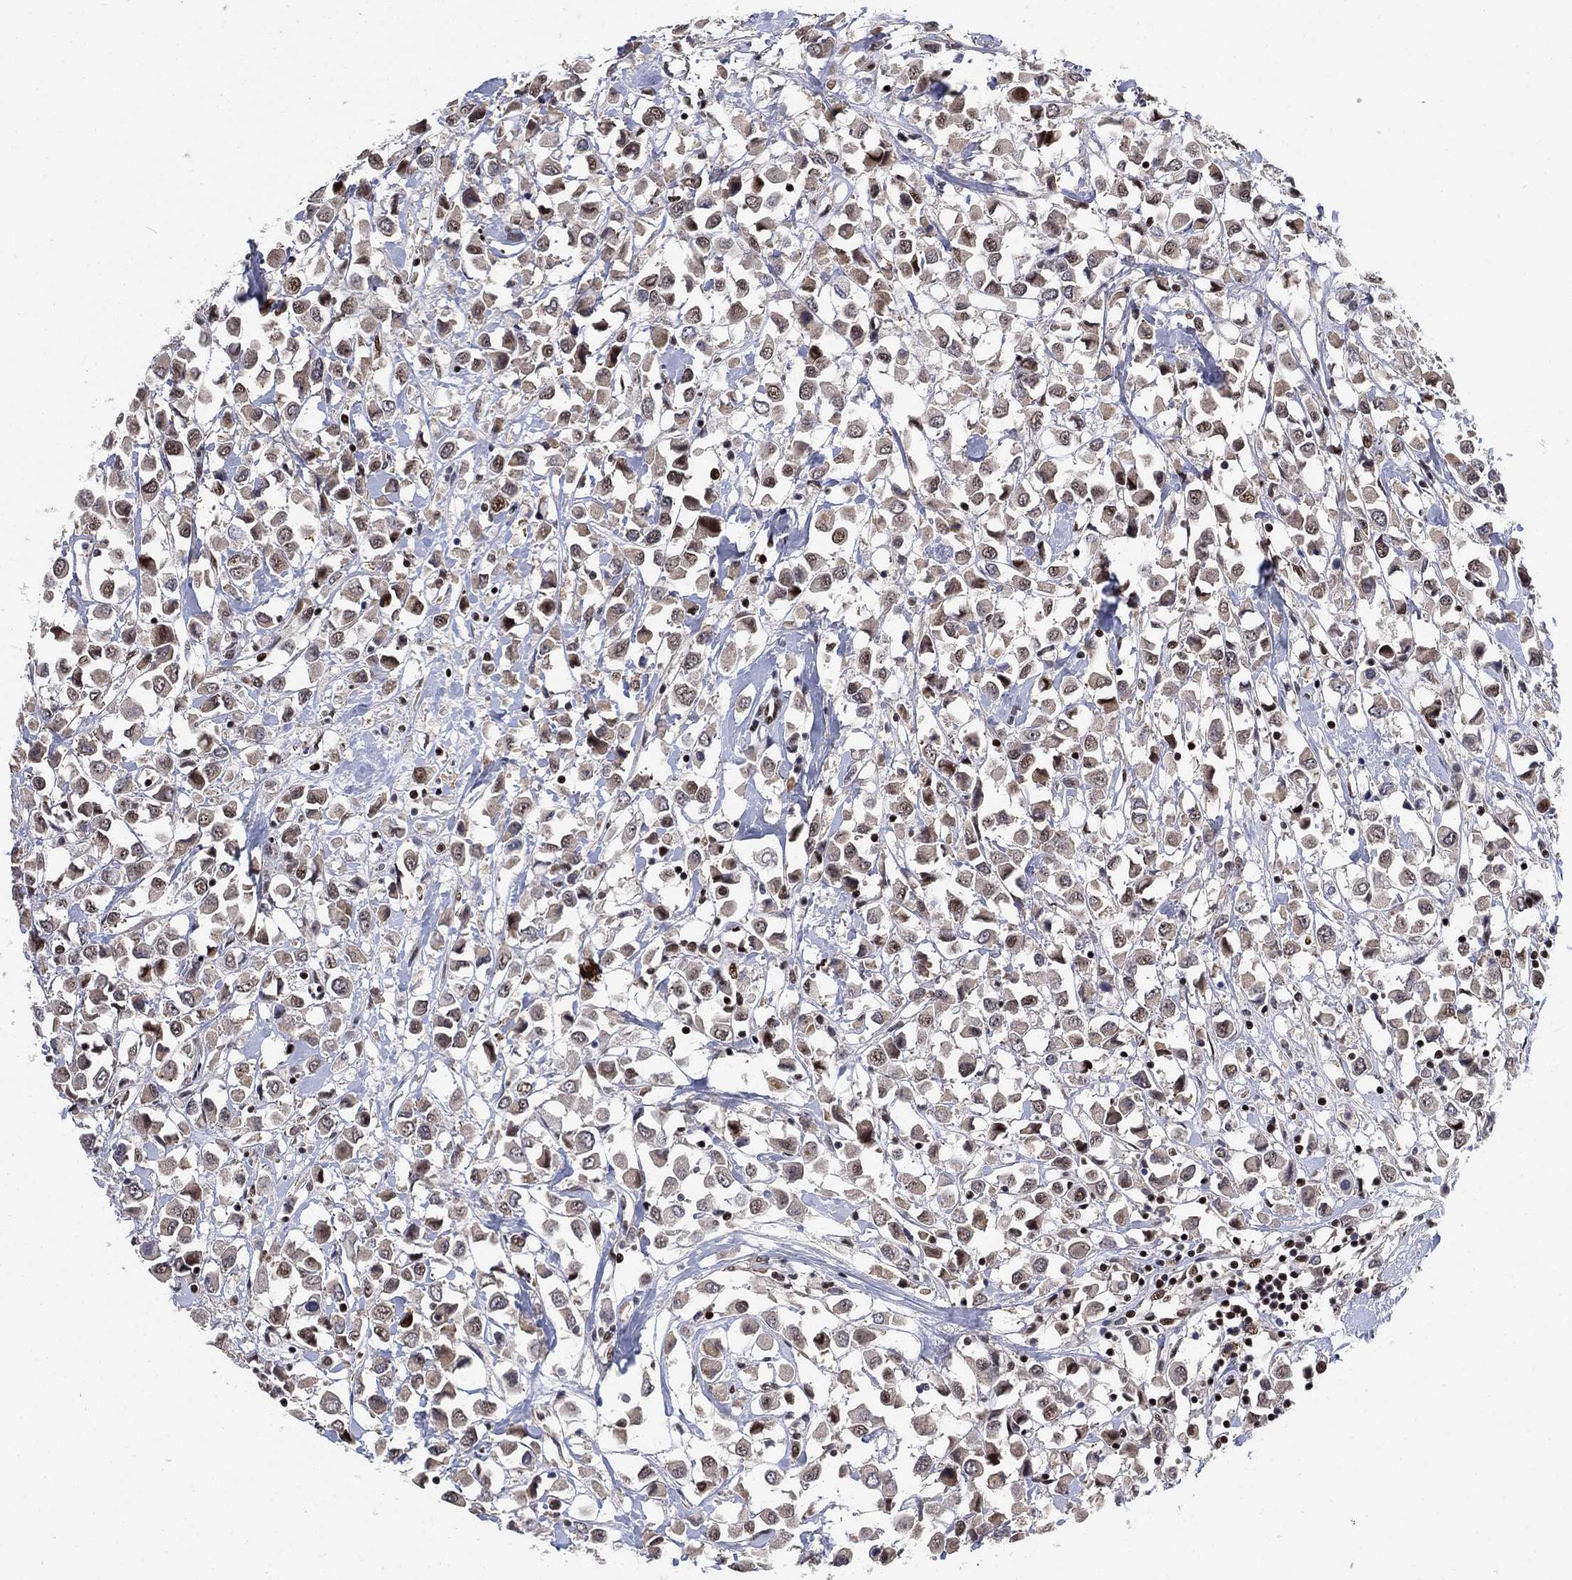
{"staining": {"intensity": "moderate", "quantity": "25%-75%", "location": "nuclear"}, "tissue": "breast cancer", "cell_type": "Tumor cells", "image_type": "cancer", "snomed": [{"axis": "morphology", "description": "Duct carcinoma"}, {"axis": "topography", "description": "Breast"}], "caption": "Immunohistochemistry image of human breast intraductal carcinoma stained for a protein (brown), which displays medium levels of moderate nuclear staining in about 25%-75% of tumor cells.", "gene": "ZSCAN30", "patient": {"sex": "female", "age": 61}}